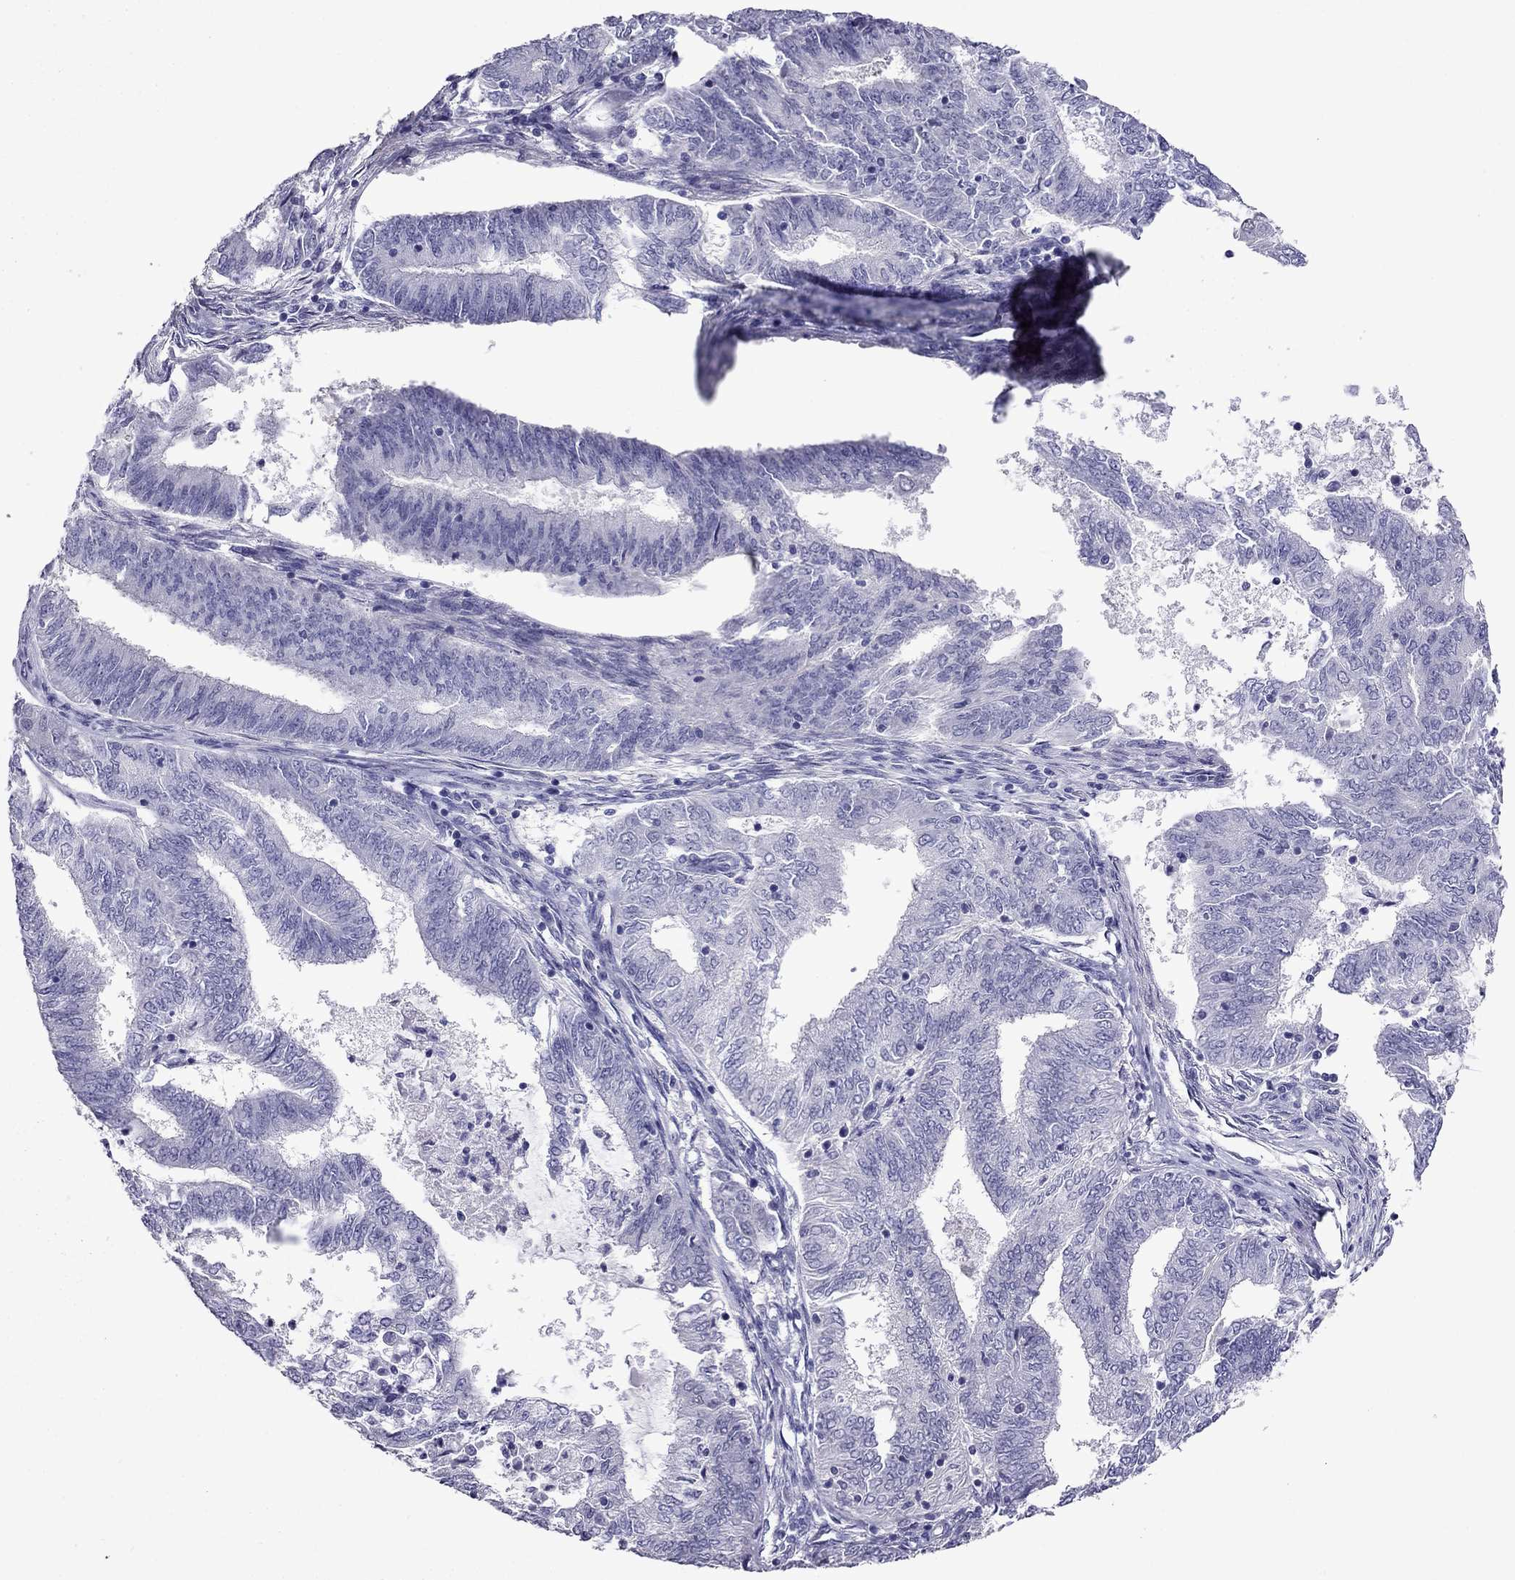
{"staining": {"intensity": "negative", "quantity": "none", "location": "none"}, "tissue": "endometrial cancer", "cell_type": "Tumor cells", "image_type": "cancer", "snomed": [{"axis": "morphology", "description": "Adenocarcinoma, NOS"}, {"axis": "topography", "description": "Endometrium"}], "caption": "This is an immunohistochemistry micrograph of human endometrial cancer (adenocarcinoma). There is no positivity in tumor cells.", "gene": "SCNN1D", "patient": {"sex": "female", "age": 62}}